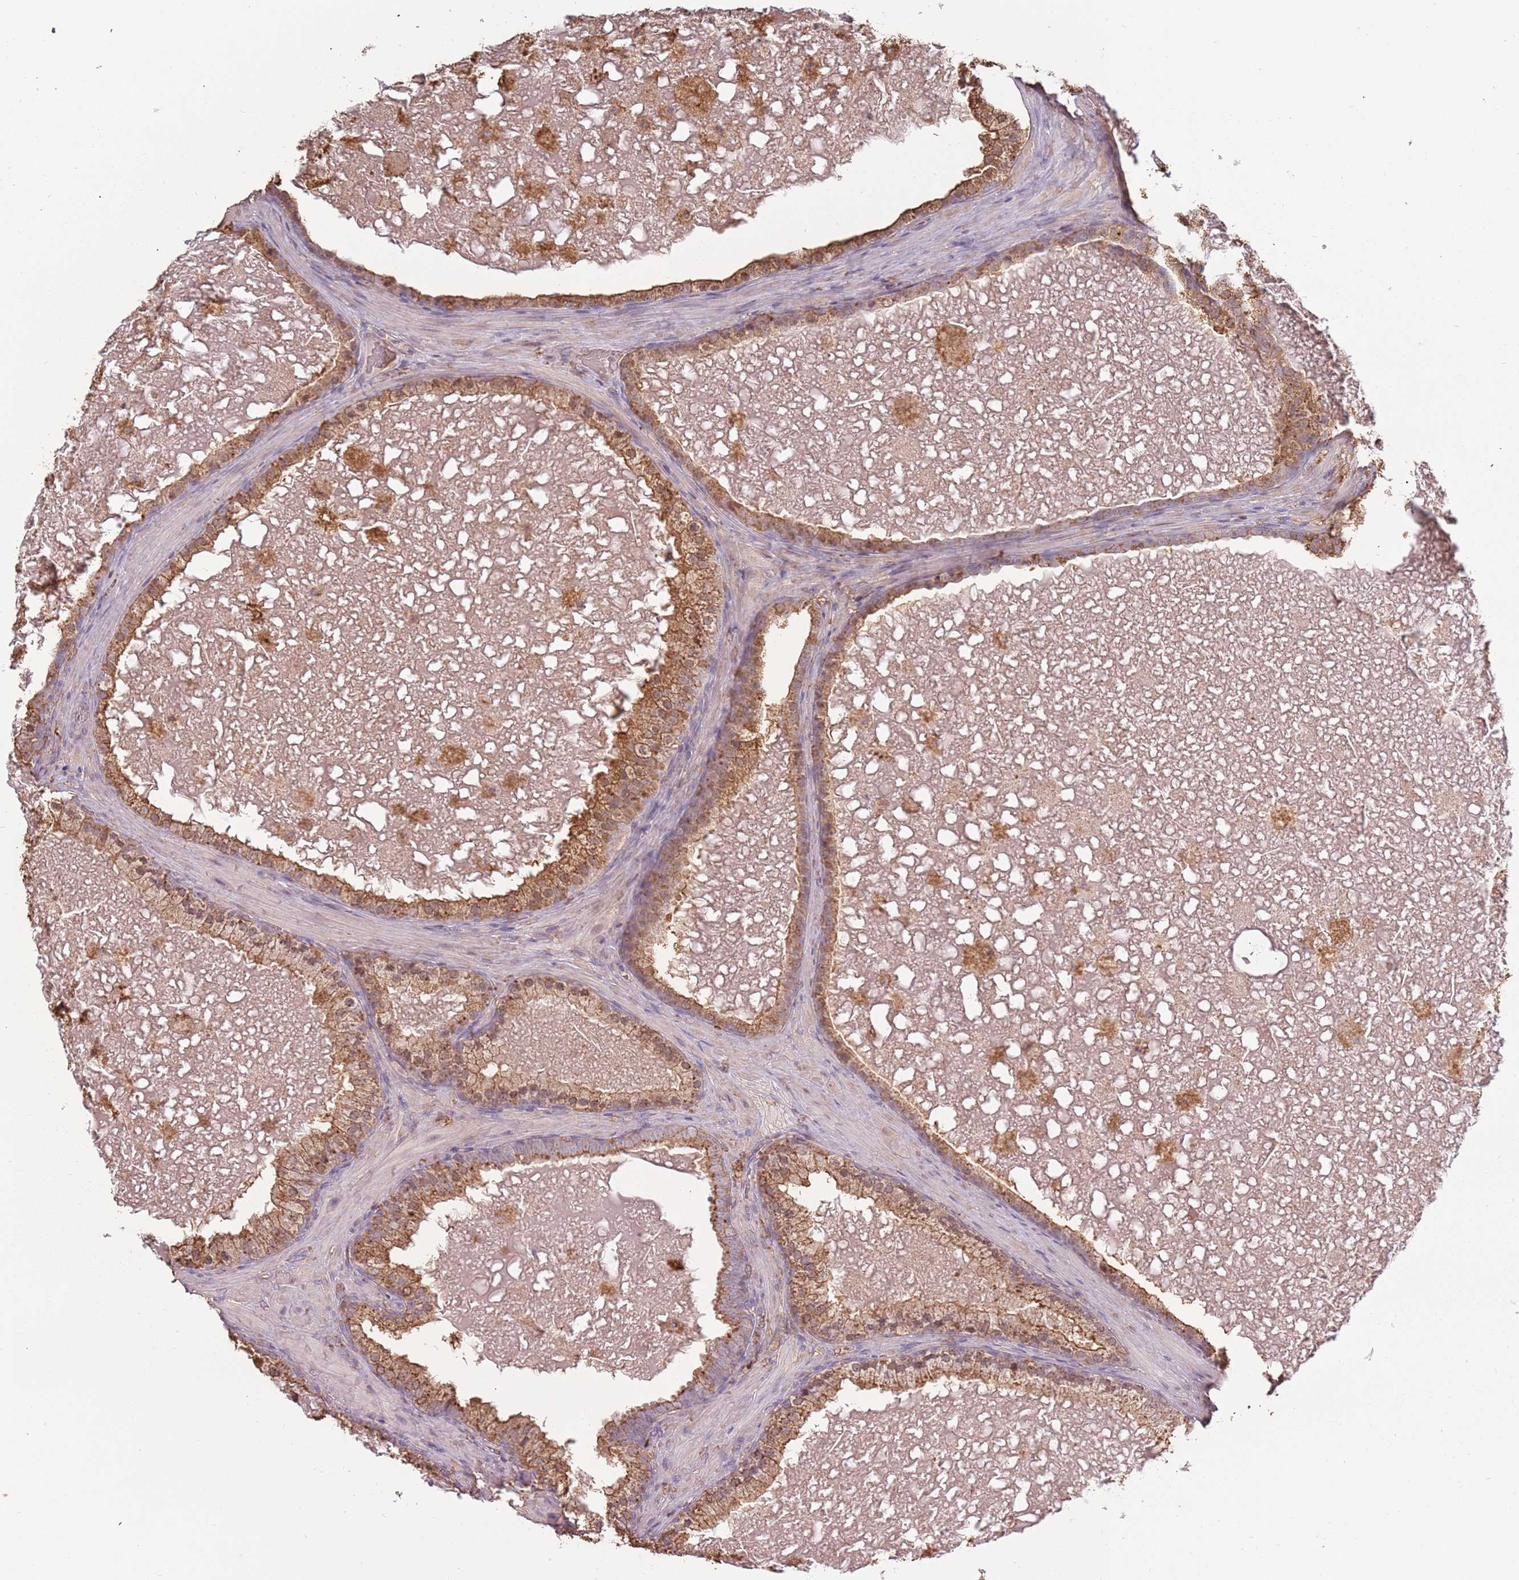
{"staining": {"intensity": "moderate", "quantity": ">75%", "location": "cytoplasmic/membranous,nuclear"}, "tissue": "prostate cancer", "cell_type": "Tumor cells", "image_type": "cancer", "snomed": [{"axis": "morphology", "description": "Adenocarcinoma, High grade"}, {"axis": "topography", "description": "Prostate"}], "caption": "Moderate cytoplasmic/membranous and nuclear protein staining is seen in about >75% of tumor cells in prostate cancer. Immunohistochemistry stains the protein of interest in brown and the nuclei are stained blue.", "gene": "ATOSB", "patient": {"sex": "male", "age": 55}}